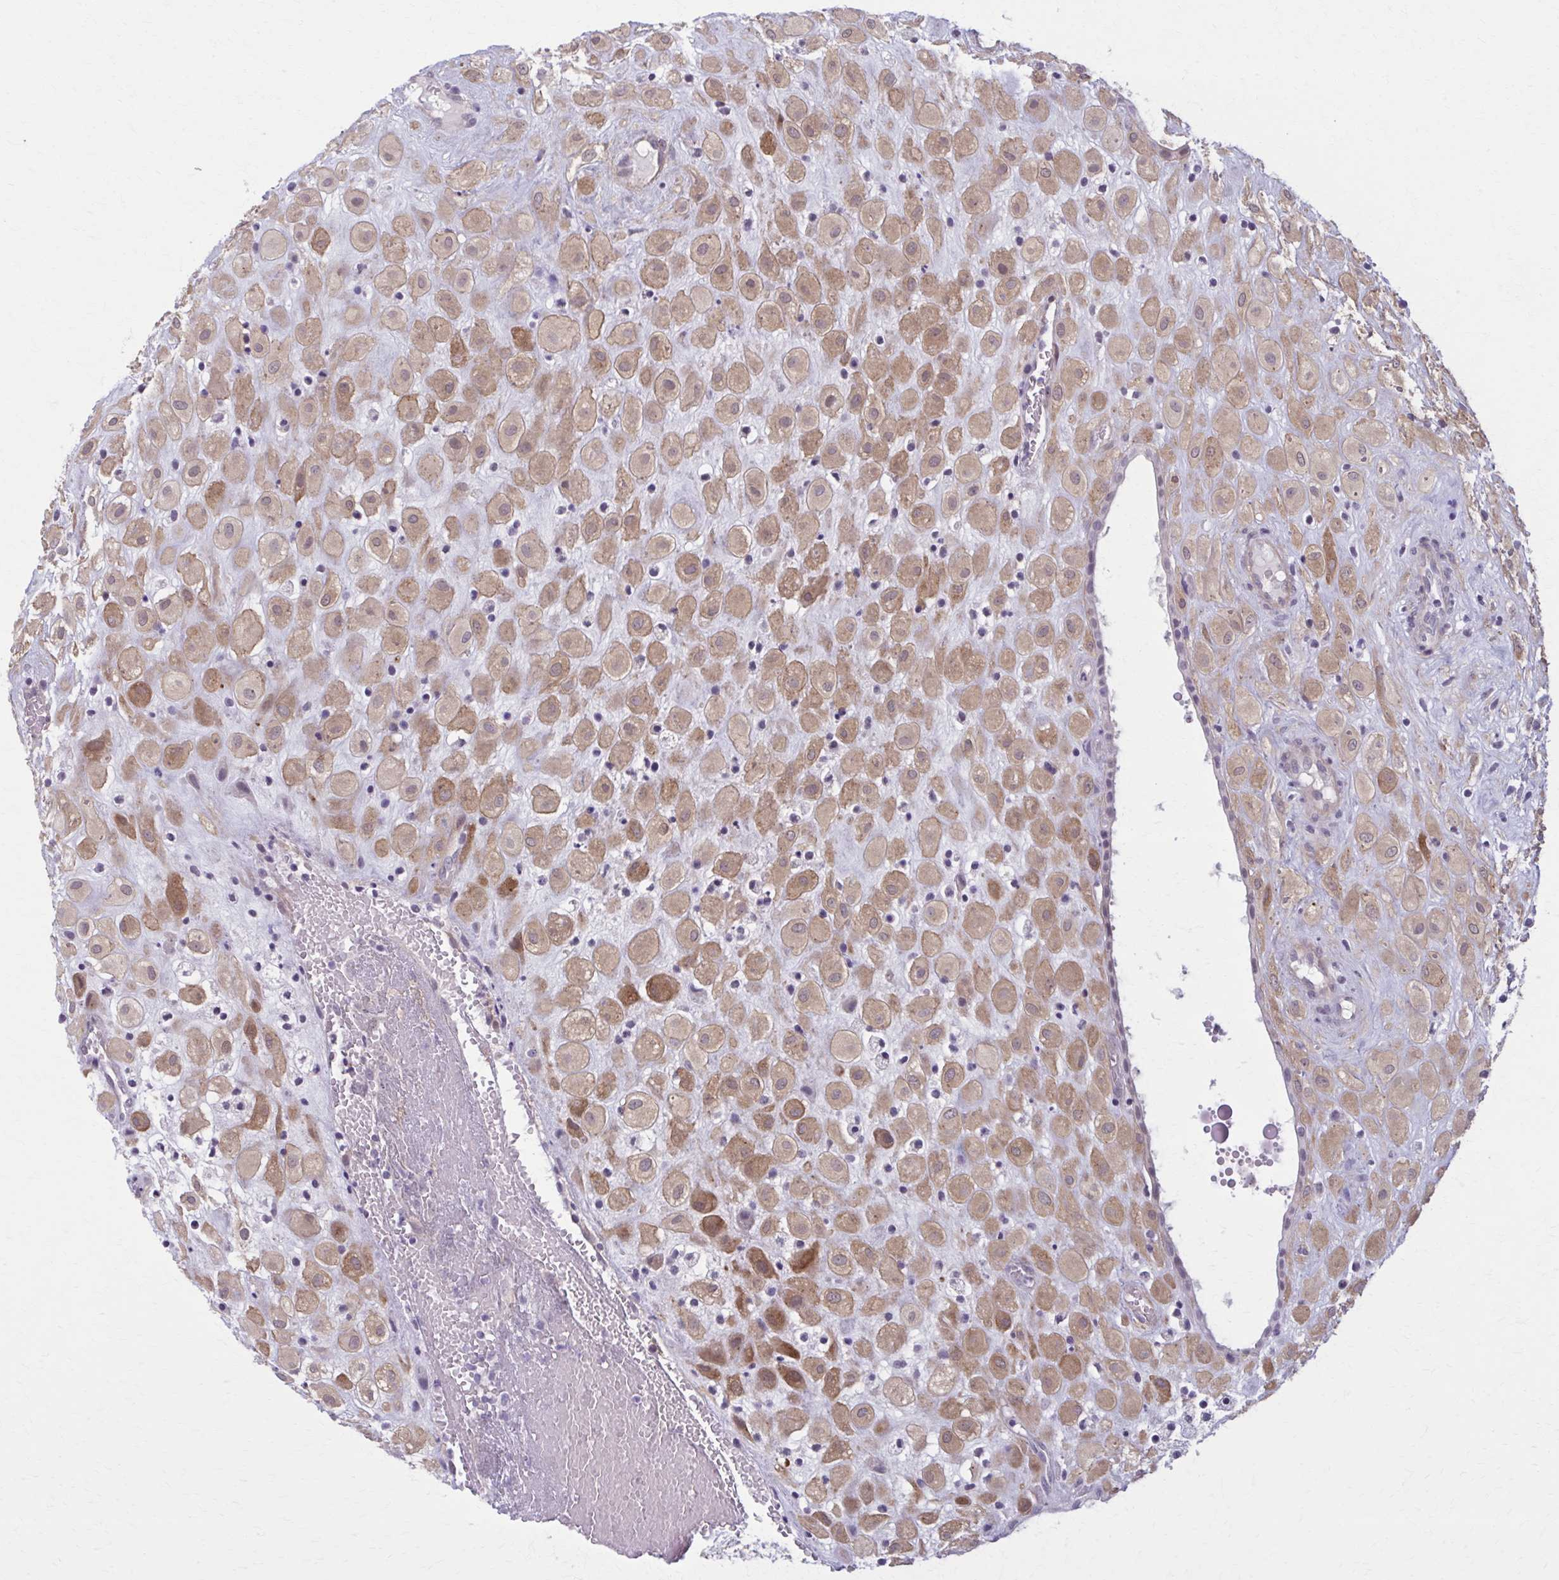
{"staining": {"intensity": "moderate", "quantity": ">75%", "location": "cytoplasmic/membranous"}, "tissue": "placenta", "cell_type": "Decidual cells", "image_type": "normal", "snomed": [{"axis": "morphology", "description": "Normal tissue, NOS"}, {"axis": "topography", "description": "Placenta"}], "caption": "An IHC histopathology image of benign tissue is shown. Protein staining in brown labels moderate cytoplasmic/membranous positivity in placenta within decidual cells. Using DAB (3,3'-diaminobenzidine) (brown) and hematoxylin (blue) stains, captured at high magnification using brightfield microscopy.", "gene": "NUMBL", "patient": {"sex": "female", "age": 24}}